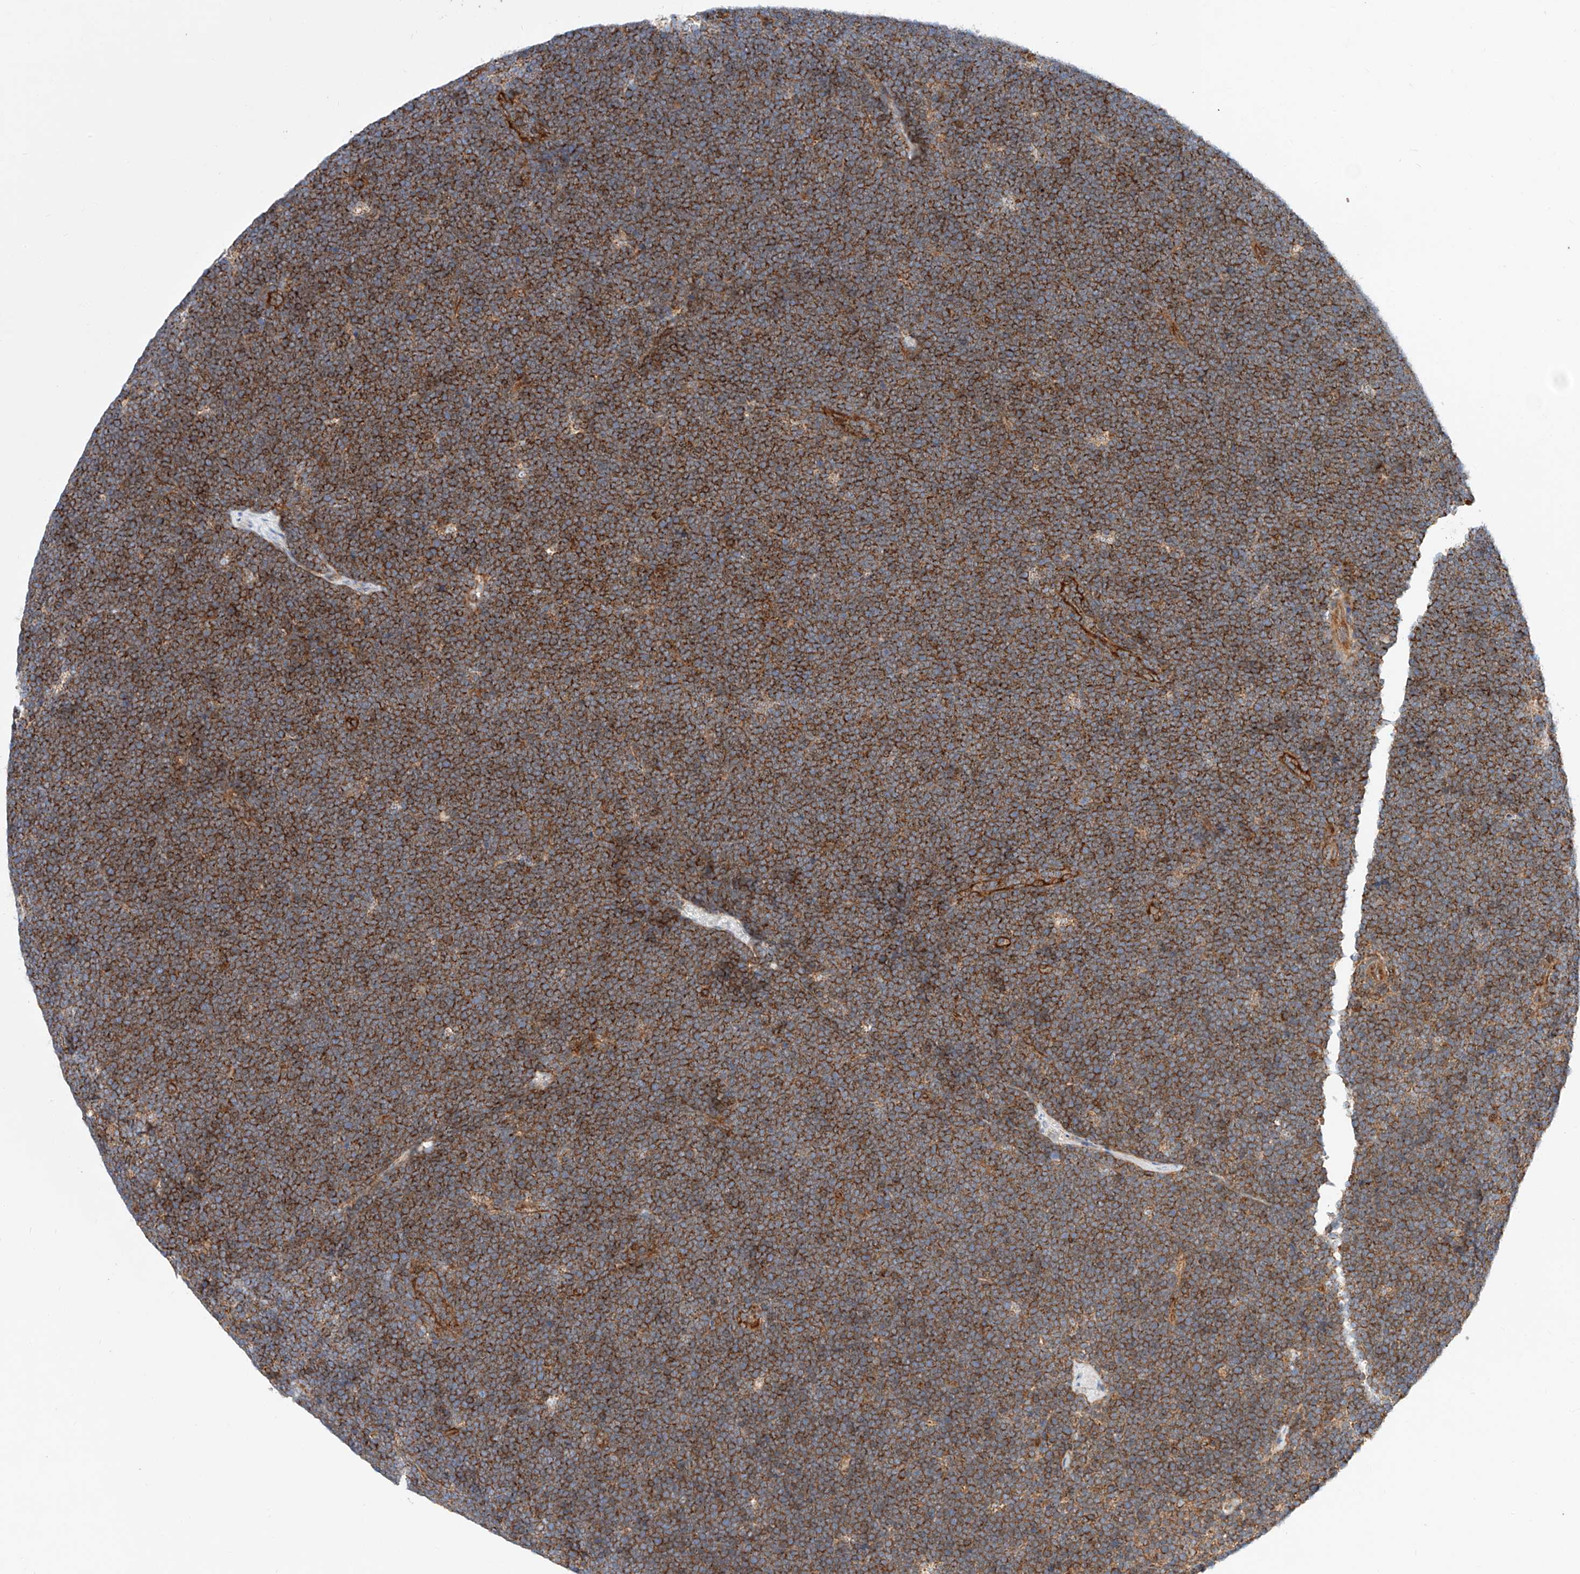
{"staining": {"intensity": "strong", "quantity": ">75%", "location": "cytoplasmic/membranous"}, "tissue": "lymphoma", "cell_type": "Tumor cells", "image_type": "cancer", "snomed": [{"axis": "morphology", "description": "Malignant lymphoma, non-Hodgkin's type, High grade"}, {"axis": "topography", "description": "Lymph node"}], "caption": "High-grade malignant lymphoma, non-Hodgkin's type stained with immunohistochemistry demonstrates strong cytoplasmic/membranous positivity in approximately >75% of tumor cells. (DAB (3,3'-diaminobenzidine) = brown stain, brightfield microscopy at high magnification).", "gene": "NR1D1", "patient": {"sex": "male", "age": 13}}